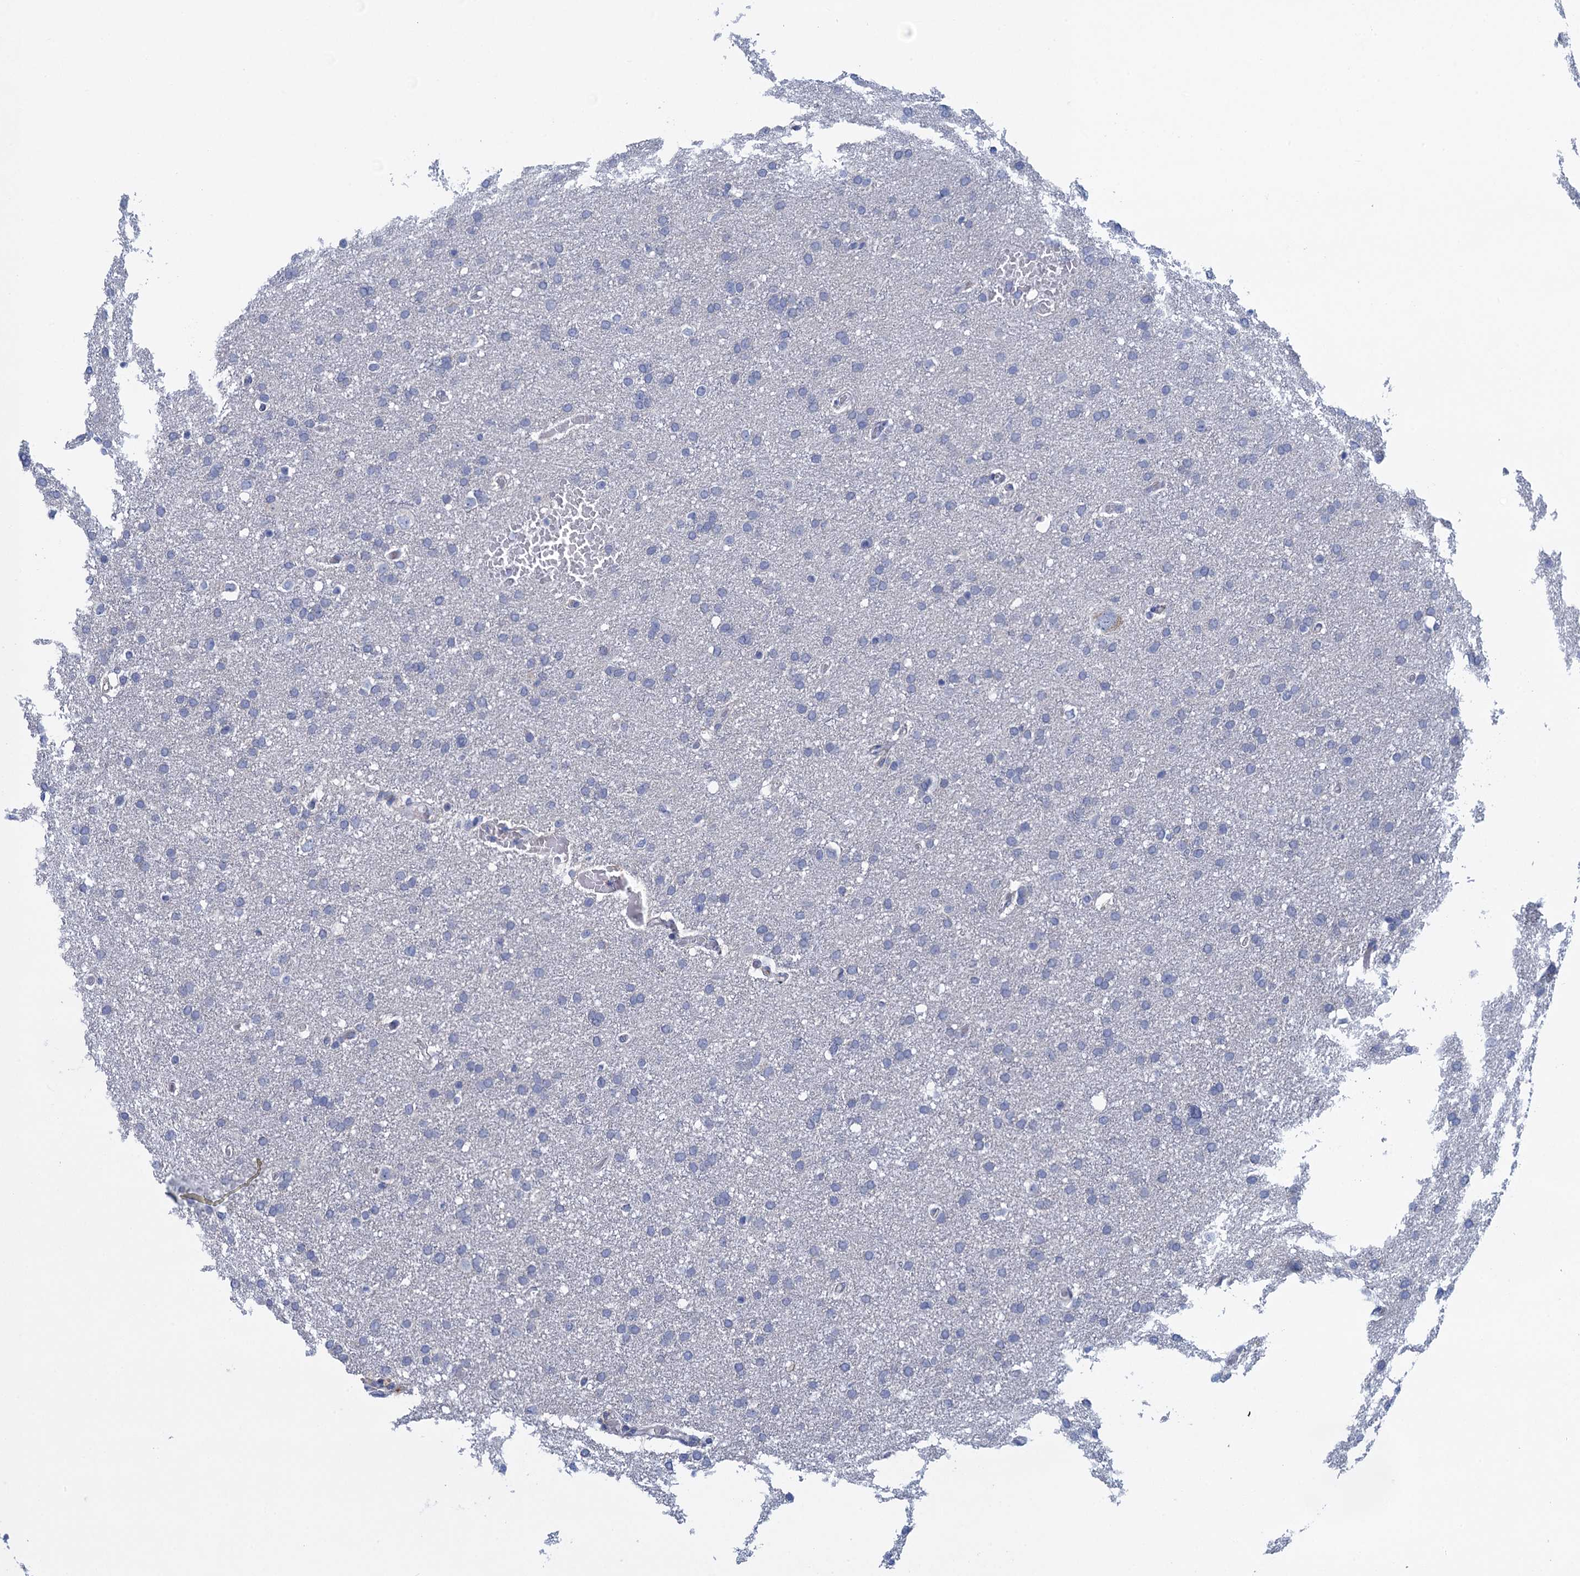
{"staining": {"intensity": "negative", "quantity": "none", "location": "none"}, "tissue": "glioma", "cell_type": "Tumor cells", "image_type": "cancer", "snomed": [{"axis": "morphology", "description": "Glioma, malignant, High grade"}, {"axis": "topography", "description": "Cerebral cortex"}], "caption": "This is an immunohistochemistry histopathology image of human glioma. There is no expression in tumor cells.", "gene": "SCEL", "patient": {"sex": "female", "age": 36}}